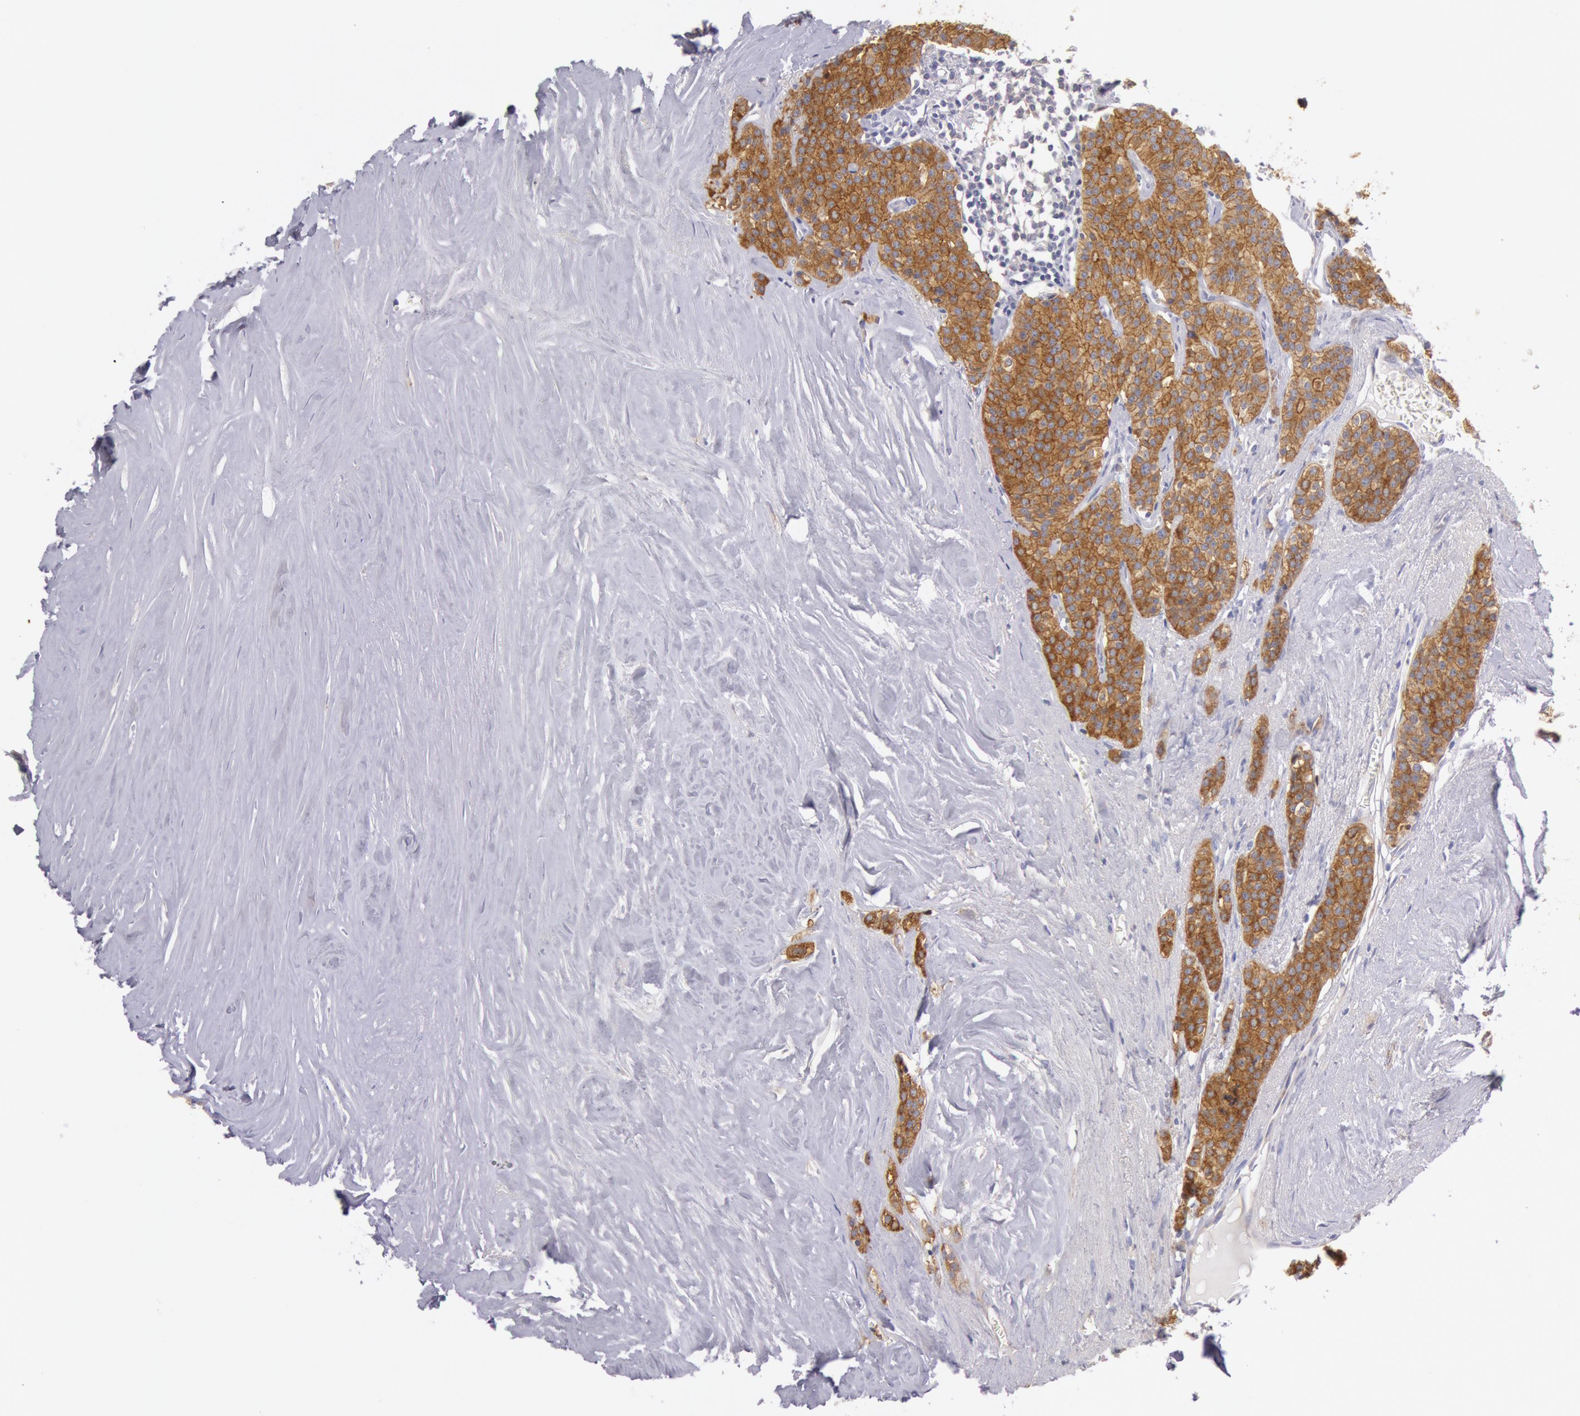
{"staining": {"intensity": "moderate", "quantity": ">75%", "location": "cytoplasmic/membranous"}, "tissue": "carcinoid", "cell_type": "Tumor cells", "image_type": "cancer", "snomed": [{"axis": "morphology", "description": "Carcinoid, malignant, NOS"}, {"axis": "topography", "description": "Small intestine"}], "caption": "Malignant carcinoid was stained to show a protein in brown. There is medium levels of moderate cytoplasmic/membranous positivity in approximately >75% of tumor cells.", "gene": "MYO5A", "patient": {"sex": "male", "age": 63}}